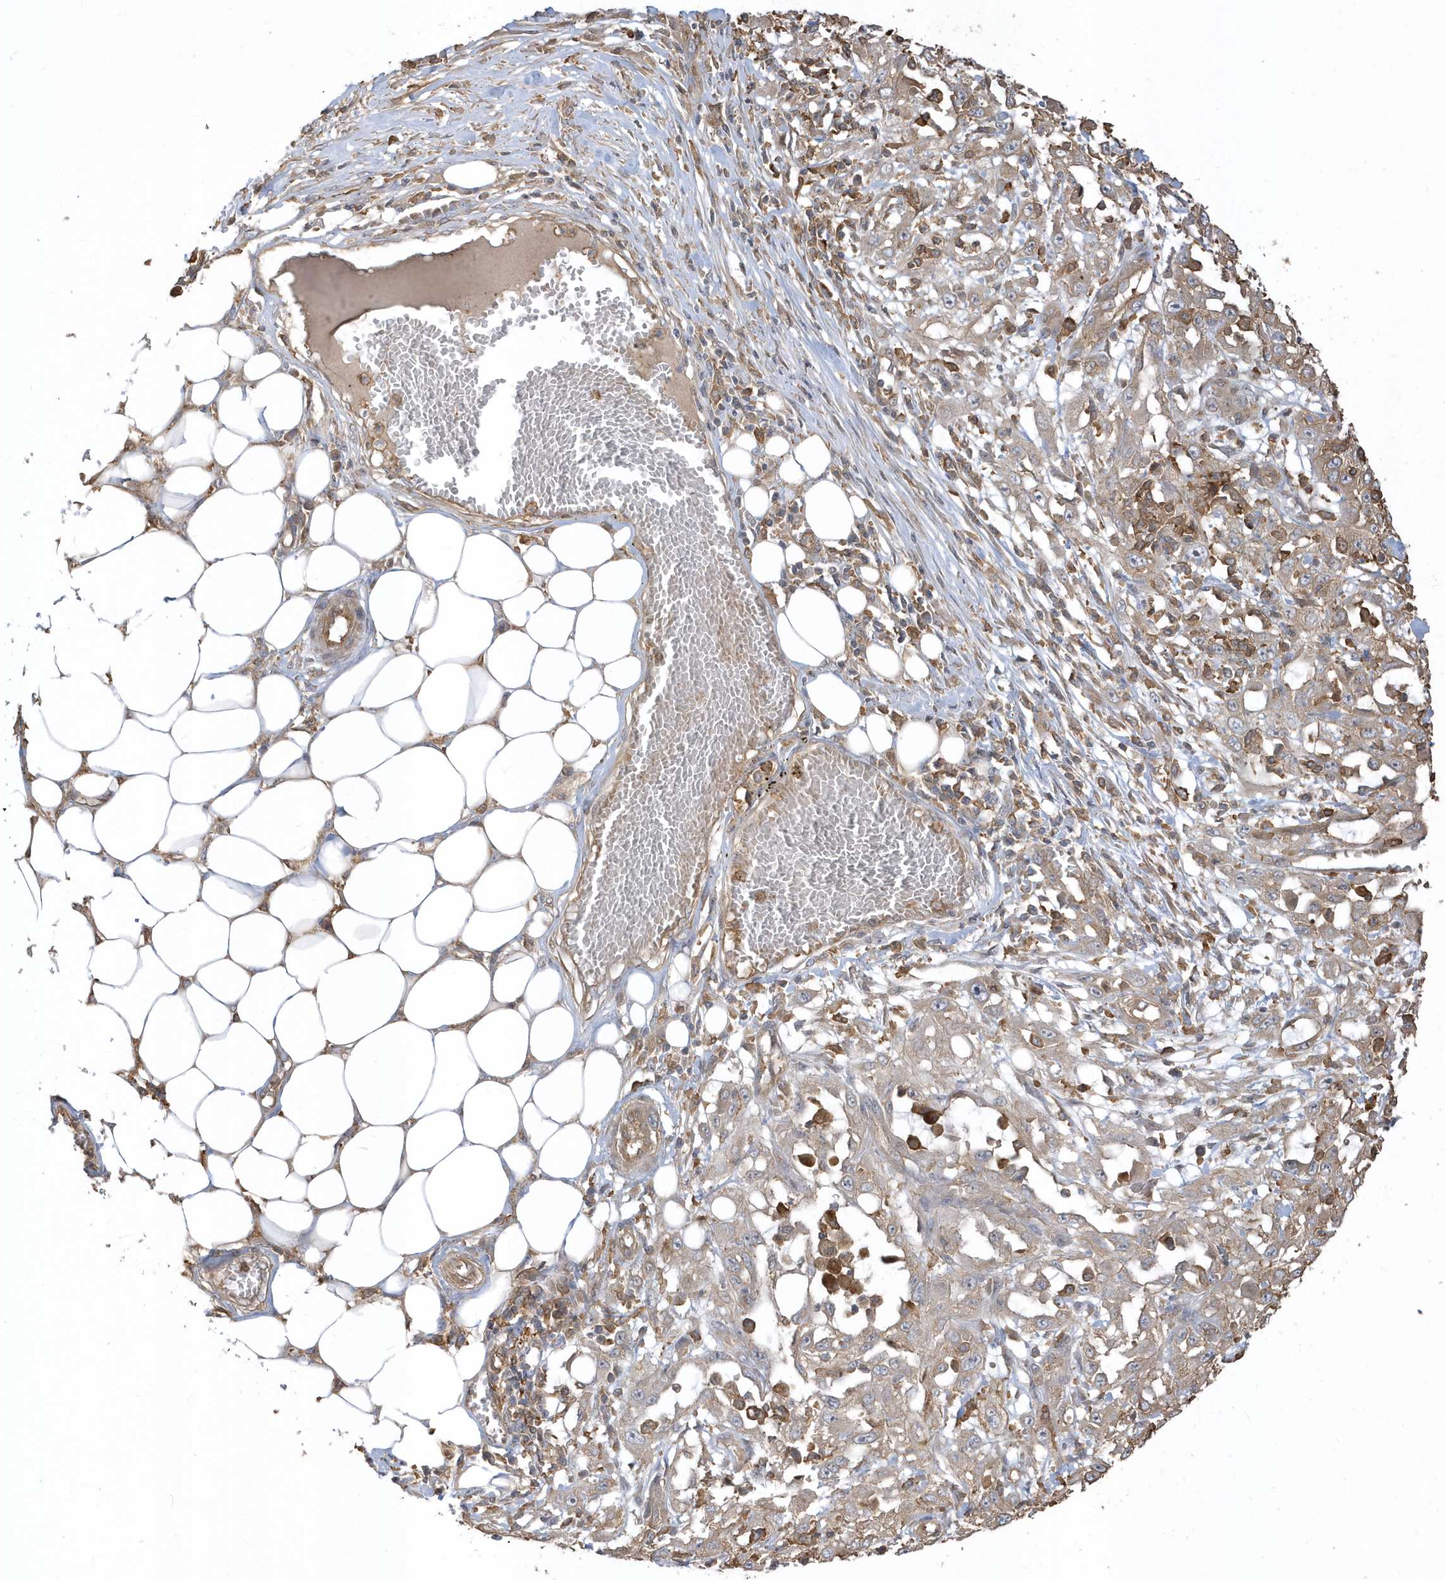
{"staining": {"intensity": "weak", "quantity": "25%-75%", "location": "cytoplasmic/membranous"}, "tissue": "skin cancer", "cell_type": "Tumor cells", "image_type": "cancer", "snomed": [{"axis": "morphology", "description": "Squamous cell carcinoma, NOS"}, {"axis": "morphology", "description": "Squamous cell carcinoma, metastatic, NOS"}, {"axis": "topography", "description": "Skin"}, {"axis": "topography", "description": "Lymph node"}], "caption": "Metastatic squamous cell carcinoma (skin) stained for a protein shows weak cytoplasmic/membranous positivity in tumor cells. (IHC, brightfield microscopy, high magnification).", "gene": "ZBTB8A", "patient": {"sex": "male", "age": 75}}